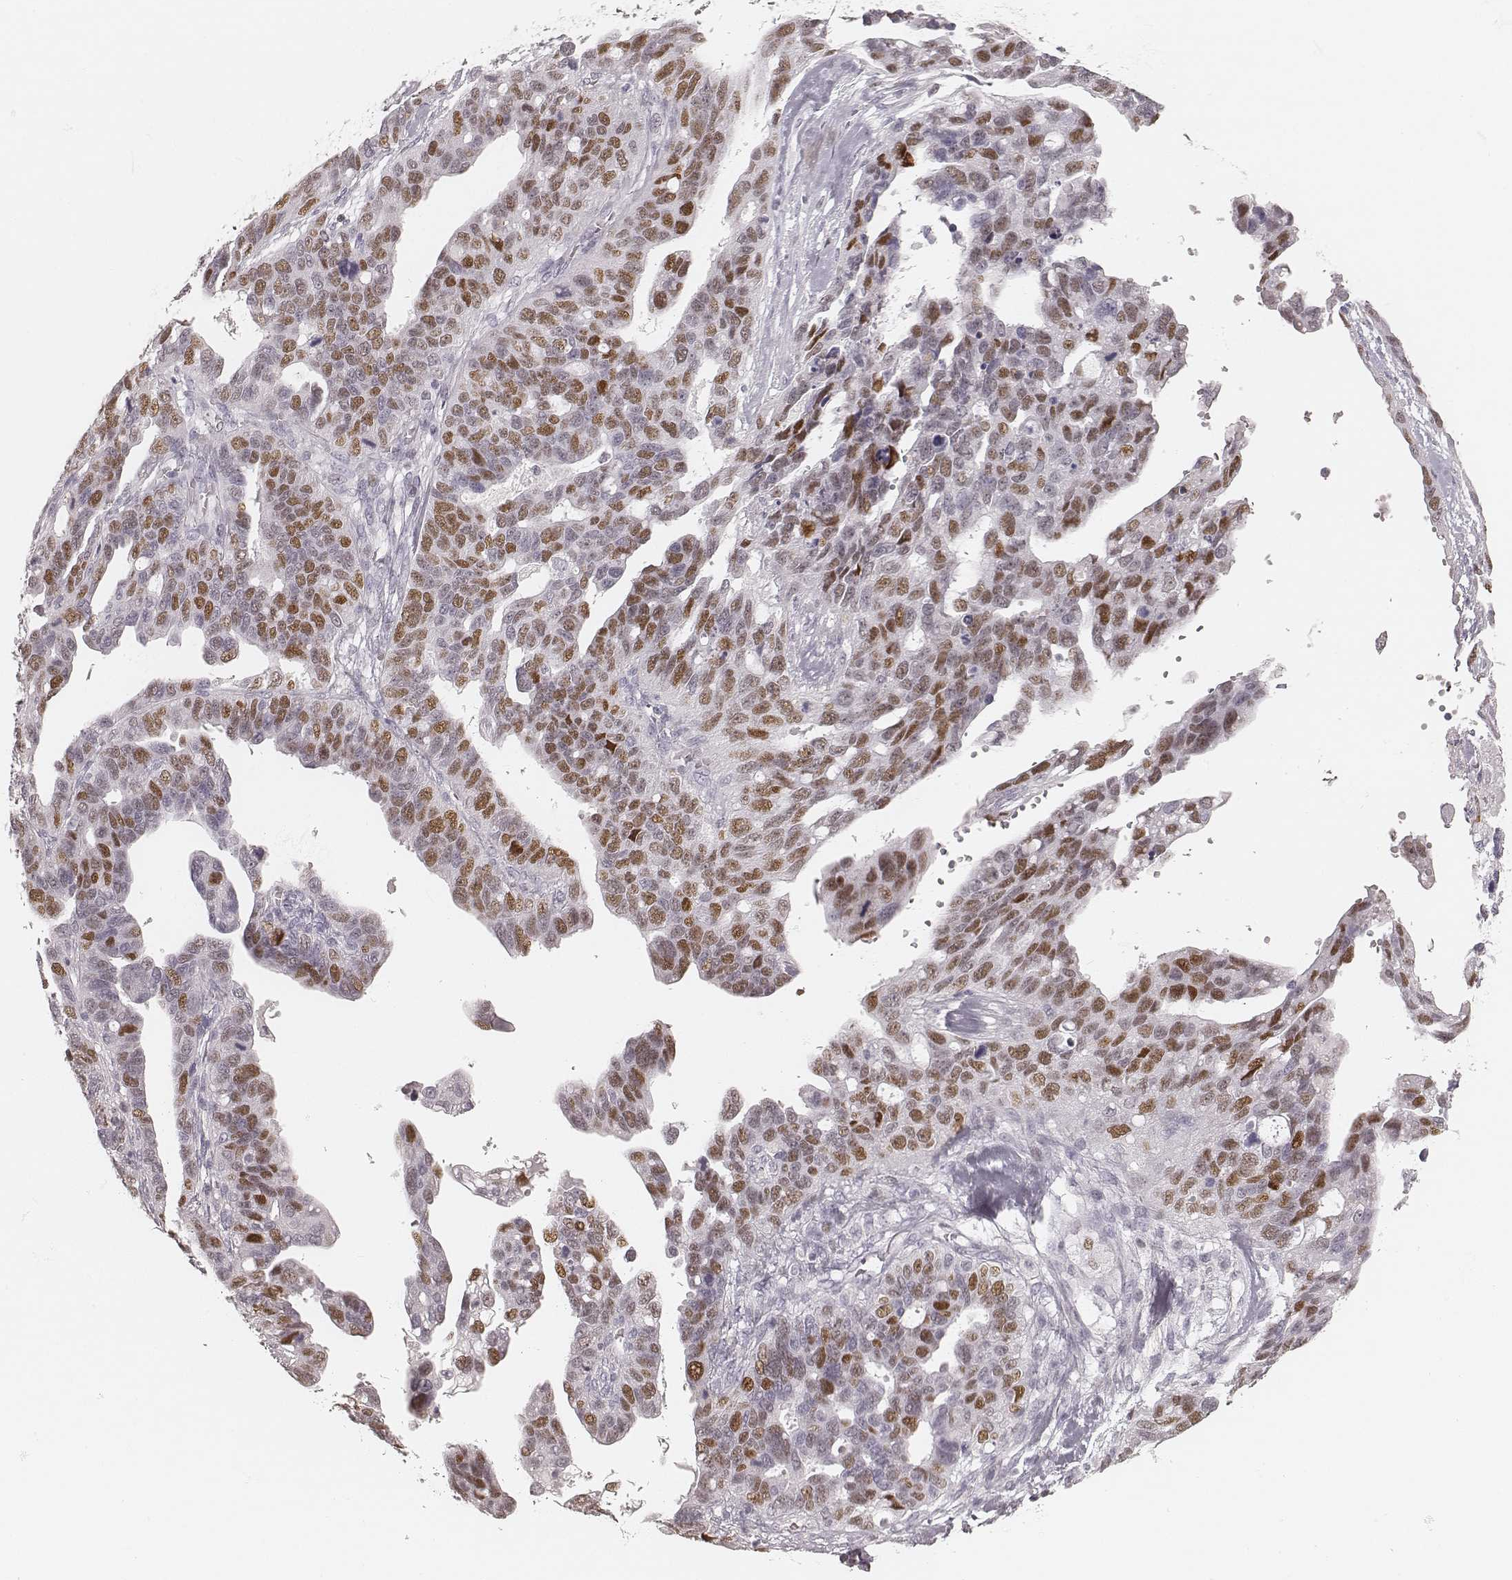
{"staining": {"intensity": "moderate", "quantity": "25%-75%", "location": "cytoplasmic/membranous"}, "tissue": "ovarian cancer", "cell_type": "Tumor cells", "image_type": "cancer", "snomed": [{"axis": "morphology", "description": "Cystadenocarcinoma, serous, NOS"}, {"axis": "topography", "description": "Ovary"}], "caption": "Approximately 25%-75% of tumor cells in ovarian cancer show moderate cytoplasmic/membranous protein staining as visualized by brown immunohistochemical staining.", "gene": "TEX37", "patient": {"sex": "female", "age": 69}}